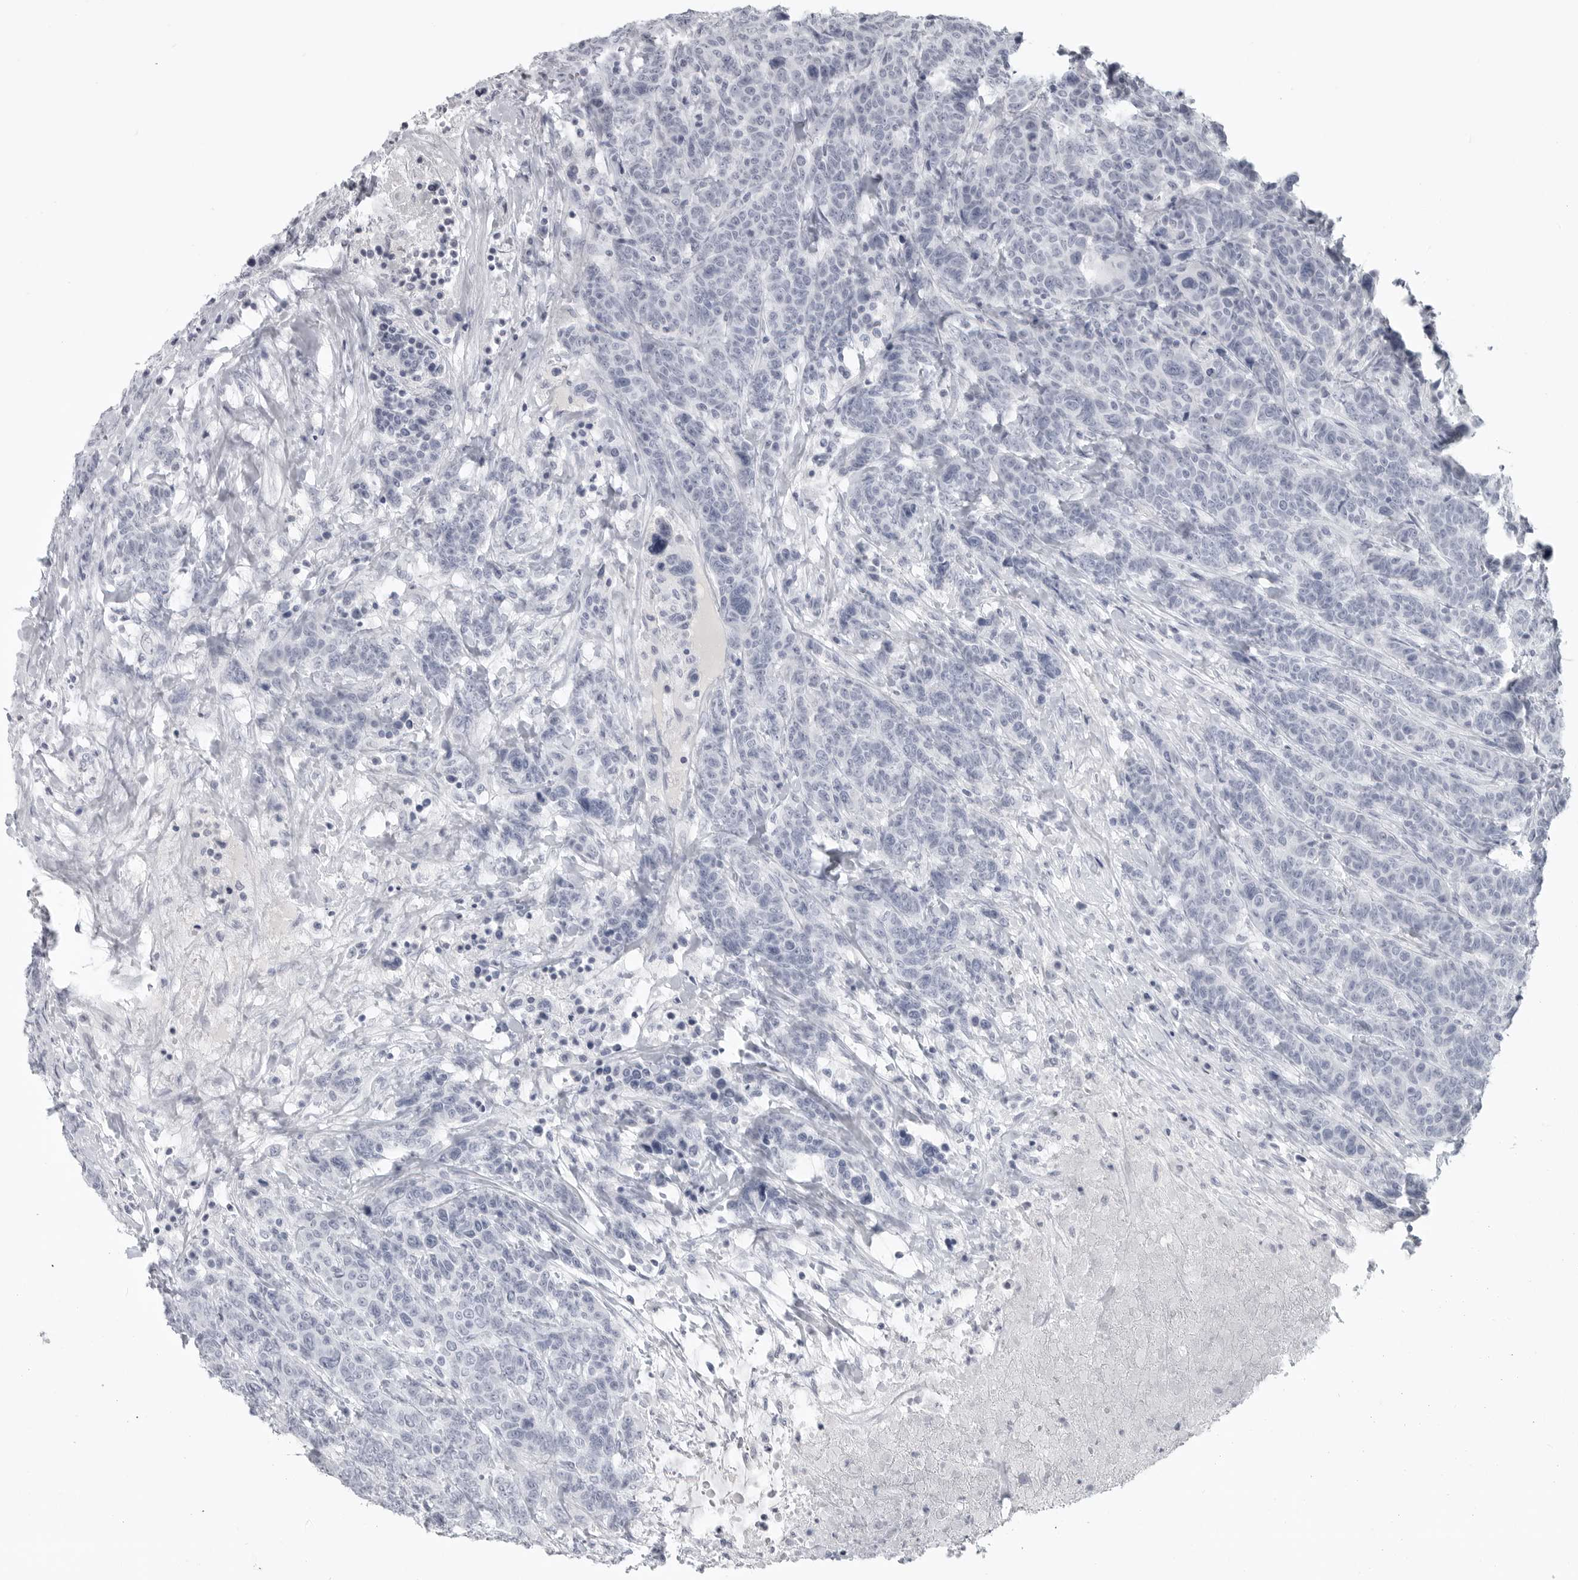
{"staining": {"intensity": "negative", "quantity": "none", "location": "none"}, "tissue": "breast cancer", "cell_type": "Tumor cells", "image_type": "cancer", "snomed": [{"axis": "morphology", "description": "Duct carcinoma"}, {"axis": "topography", "description": "Breast"}], "caption": "Immunohistochemical staining of human intraductal carcinoma (breast) demonstrates no significant expression in tumor cells. (IHC, brightfield microscopy, high magnification).", "gene": "LY6D", "patient": {"sex": "female", "age": 37}}